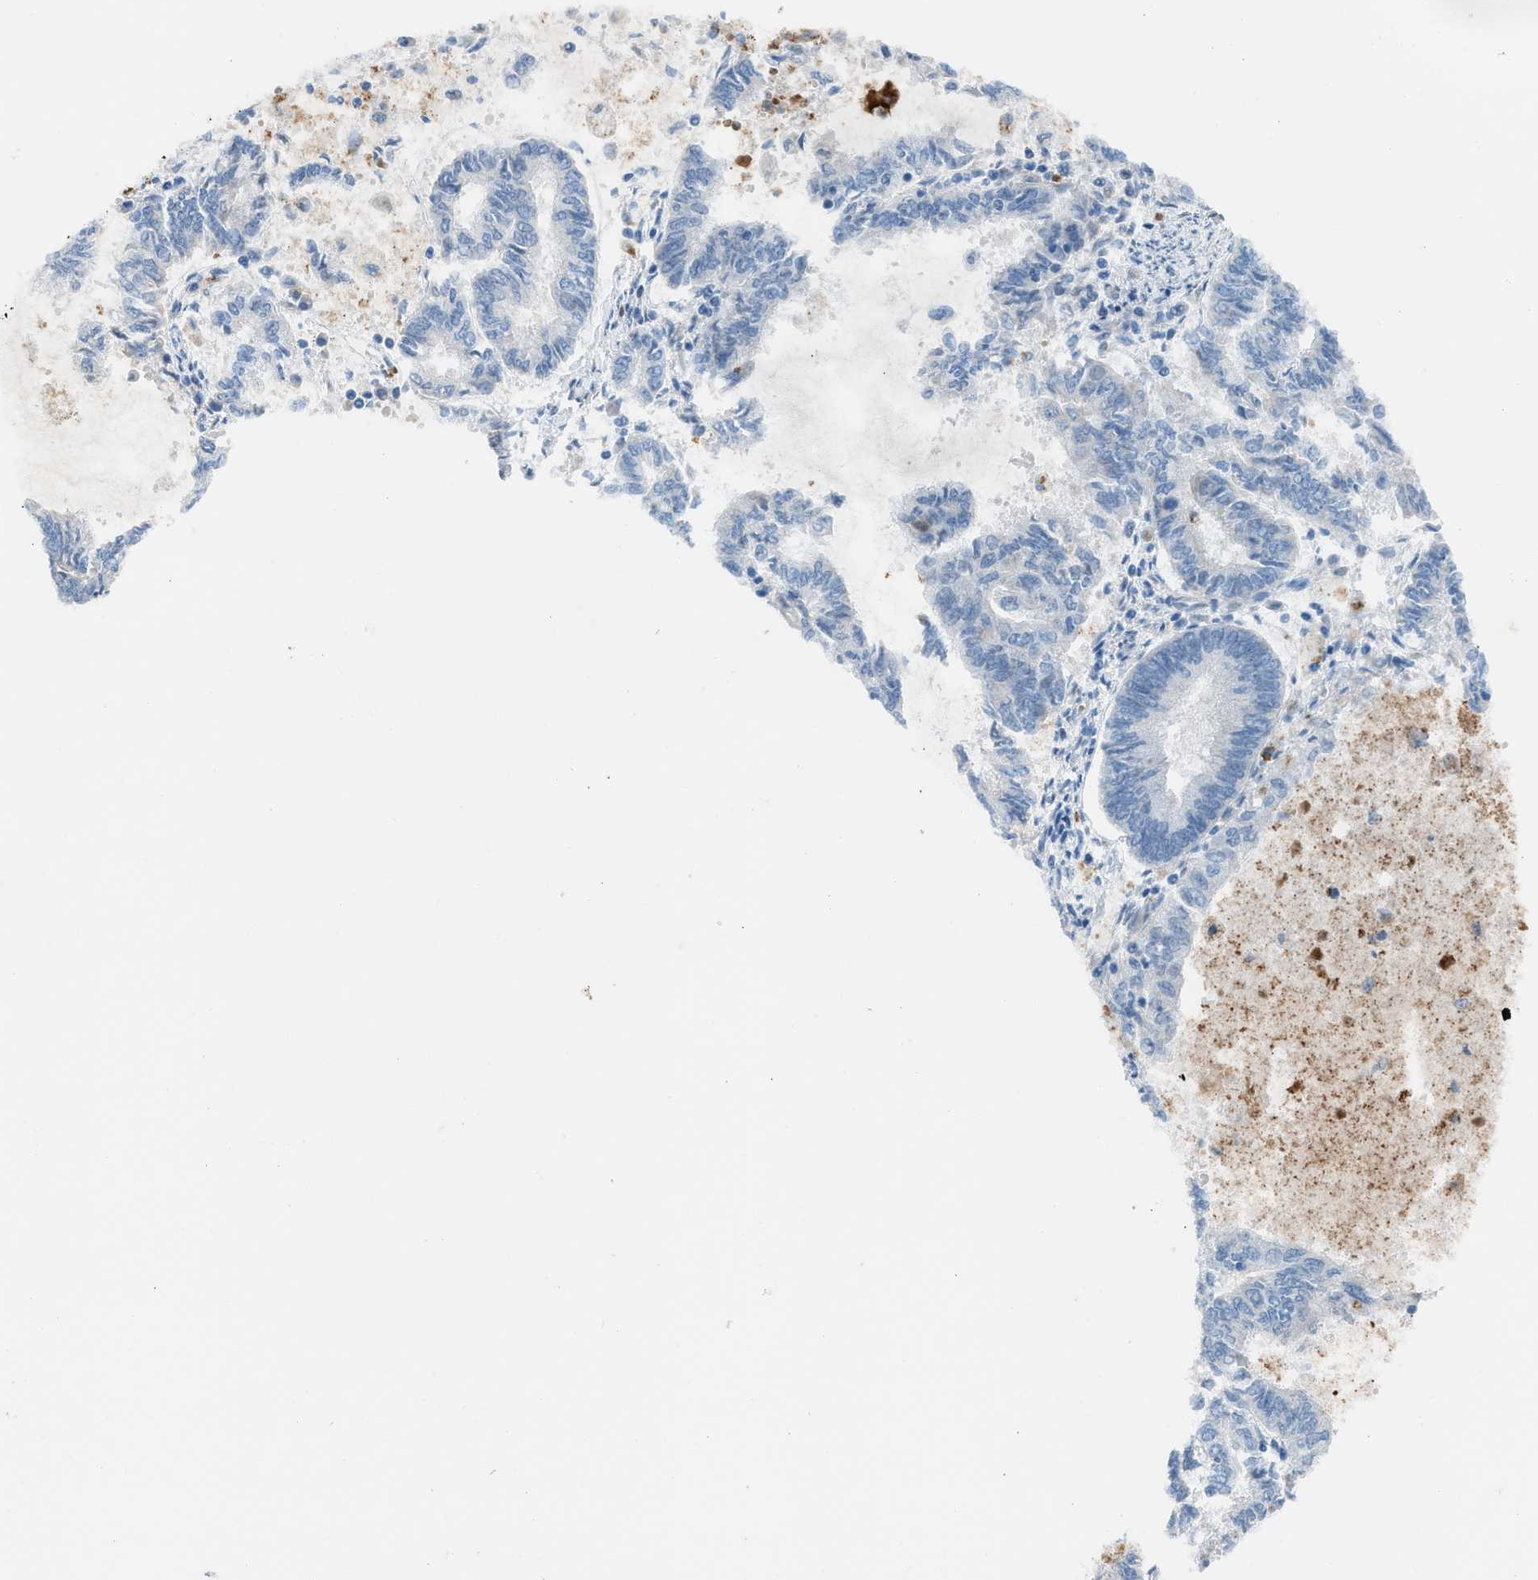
{"staining": {"intensity": "negative", "quantity": "none", "location": "none"}, "tissue": "endometrial cancer", "cell_type": "Tumor cells", "image_type": "cancer", "snomed": [{"axis": "morphology", "description": "Adenocarcinoma, NOS"}, {"axis": "topography", "description": "Endometrium"}], "caption": "This is an immunohistochemistry (IHC) micrograph of human endometrial adenocarcinoma. There is no positivity in tumor cells.", "gene": "CFAP77", "patient": {"sex": "female", "age": 86}}